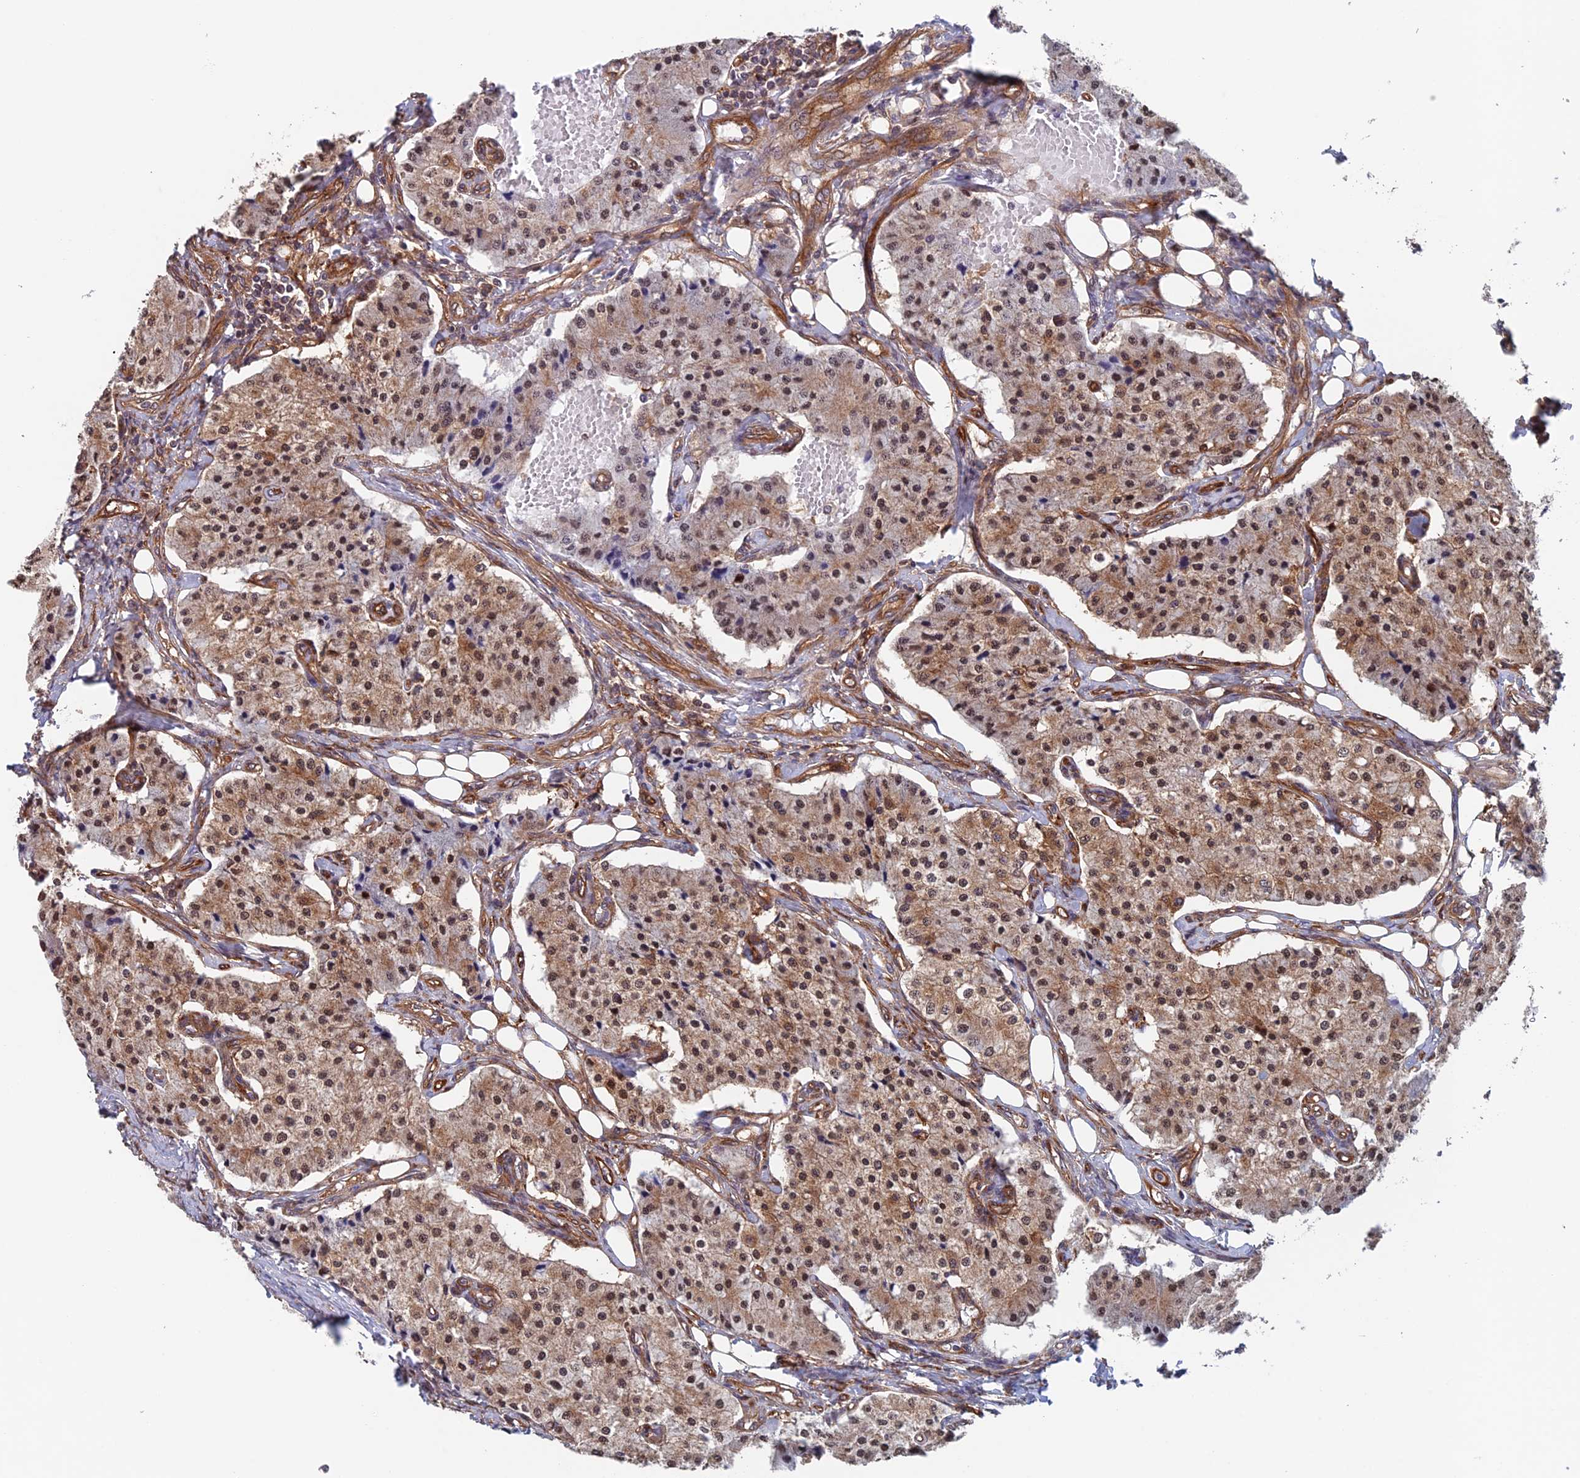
{"staining": {"intensity": "moderate", "quantity": ">75%", "location": "cytoplasmic/membranous,nuclear"}, "tissue": "carcinoid", "cell_type": "Tumor cells", "image_type": "cancer", "snomed": [{"axis": "morphology", "description": "Carcinoid, malignant, NOS"}, {"axis": "topography", "description": "Colon"}], "caption": "Immunohistochemistry image of malignant carcinoid stained for a protein (brown), which reveals medium levels of moderate cytoplasmic/membranous and nuclear positivity in approximately >75% of tumor cells.", "gene": "NUDT16L1", "patient": {"sex": "female", "age": 52}}